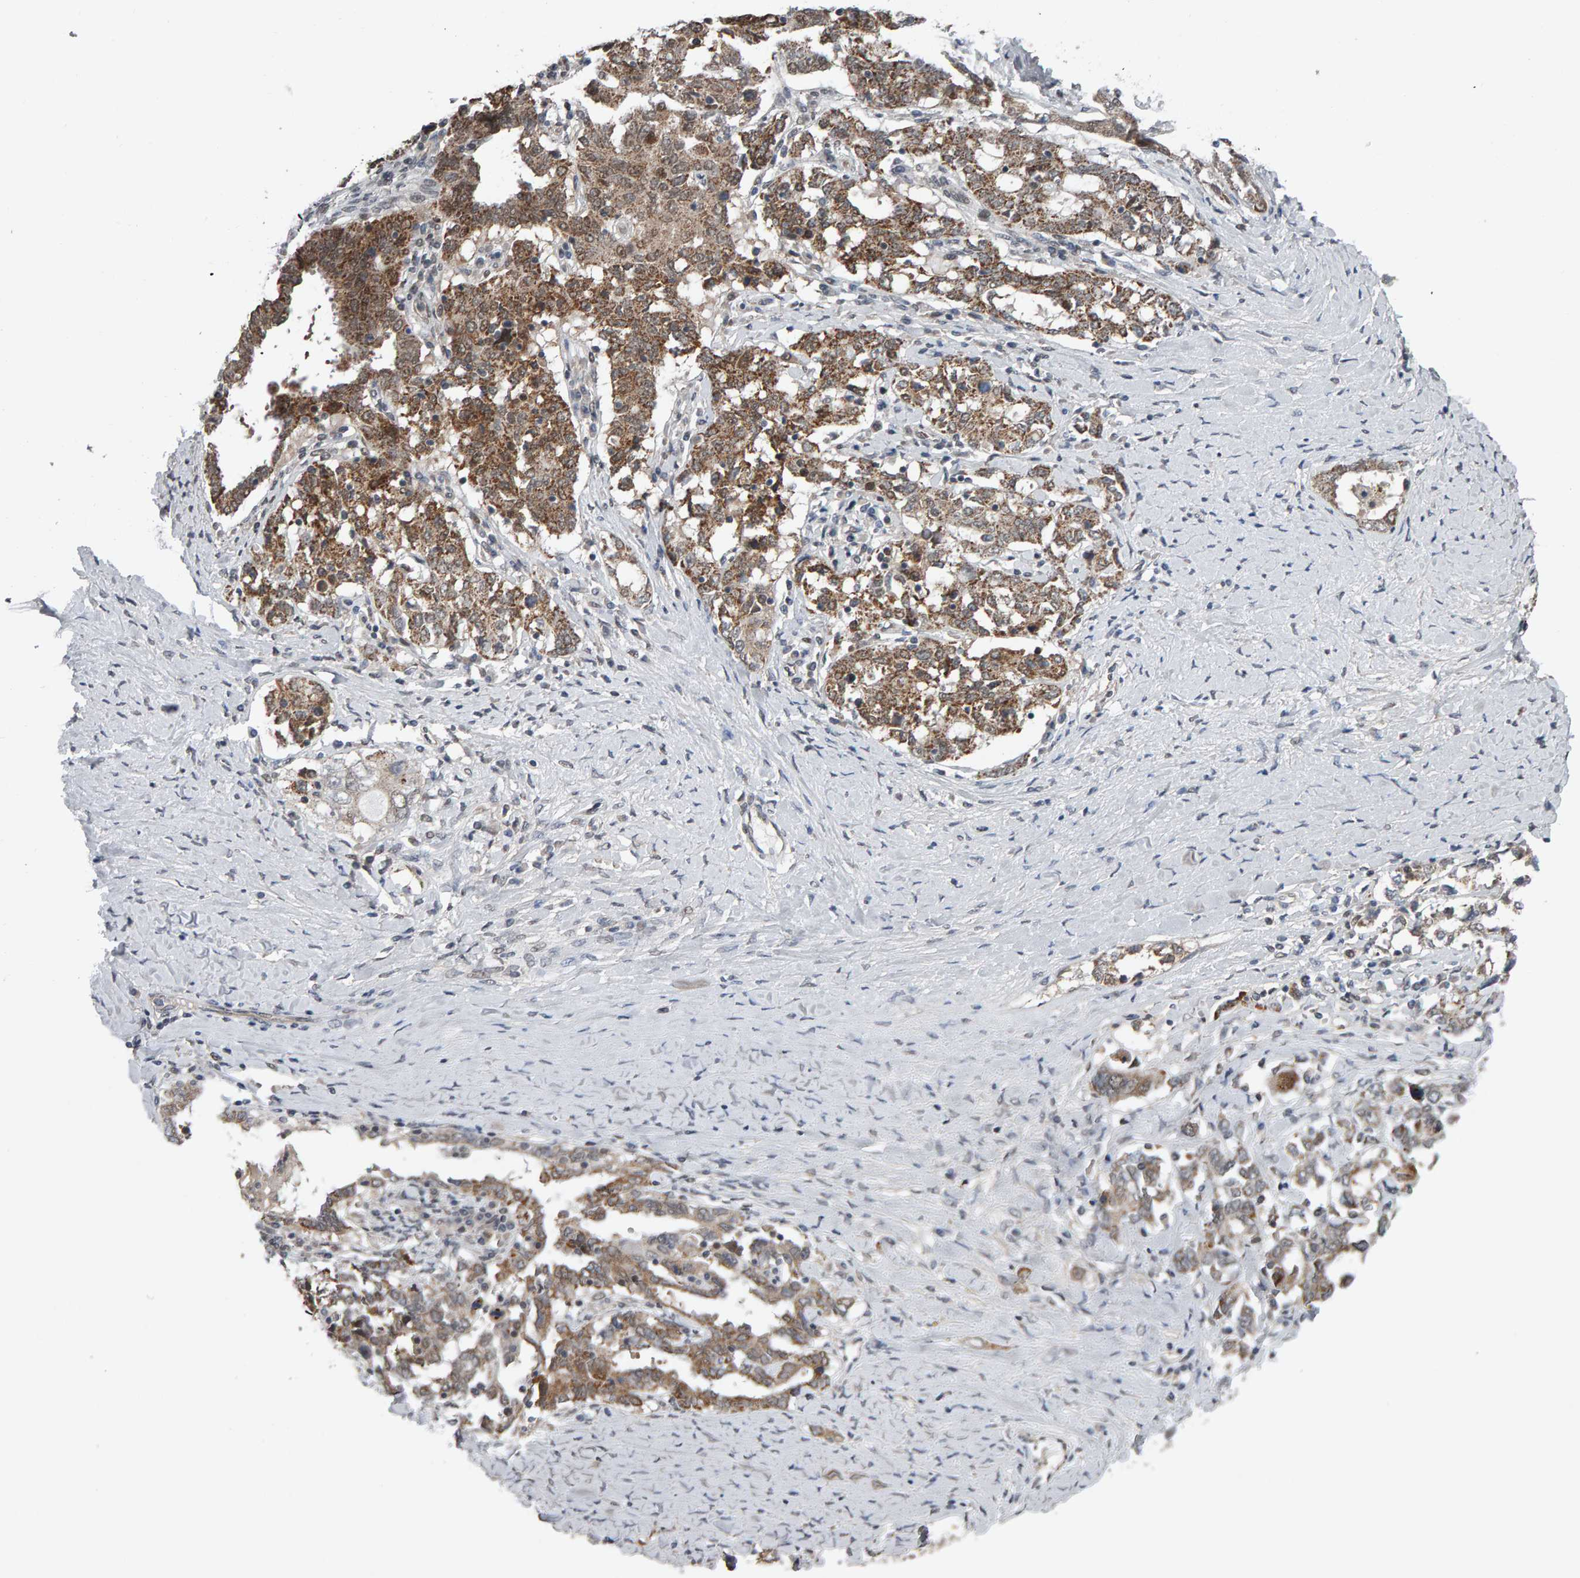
{"staining": {"intensity": "moderate", "quantity": "25%-75%", "location": "cytoplasmic/membranous"}, "tissue": "ovarian cancer", "cell_type": "Tumor cells", "image_type": "cancer", "snomed": [{"axis": "morphology", "description": "Carcinoma, endometroid"}, {"axis": "topography", "description": "Ovary"}], "caption": "High-power microscopy captured an immunohistochemistry (IHC) histopathology image of ovarian cancer (endometroid carcinoma), revealing moderate cytoplasmic/membranous staining in about 25%-75% of tumor cells. The protein of interest is shown in brown color, while the nuclei are stained blue.", "gene": "COASY", "patient": {"sex": "female", "age": 62}}